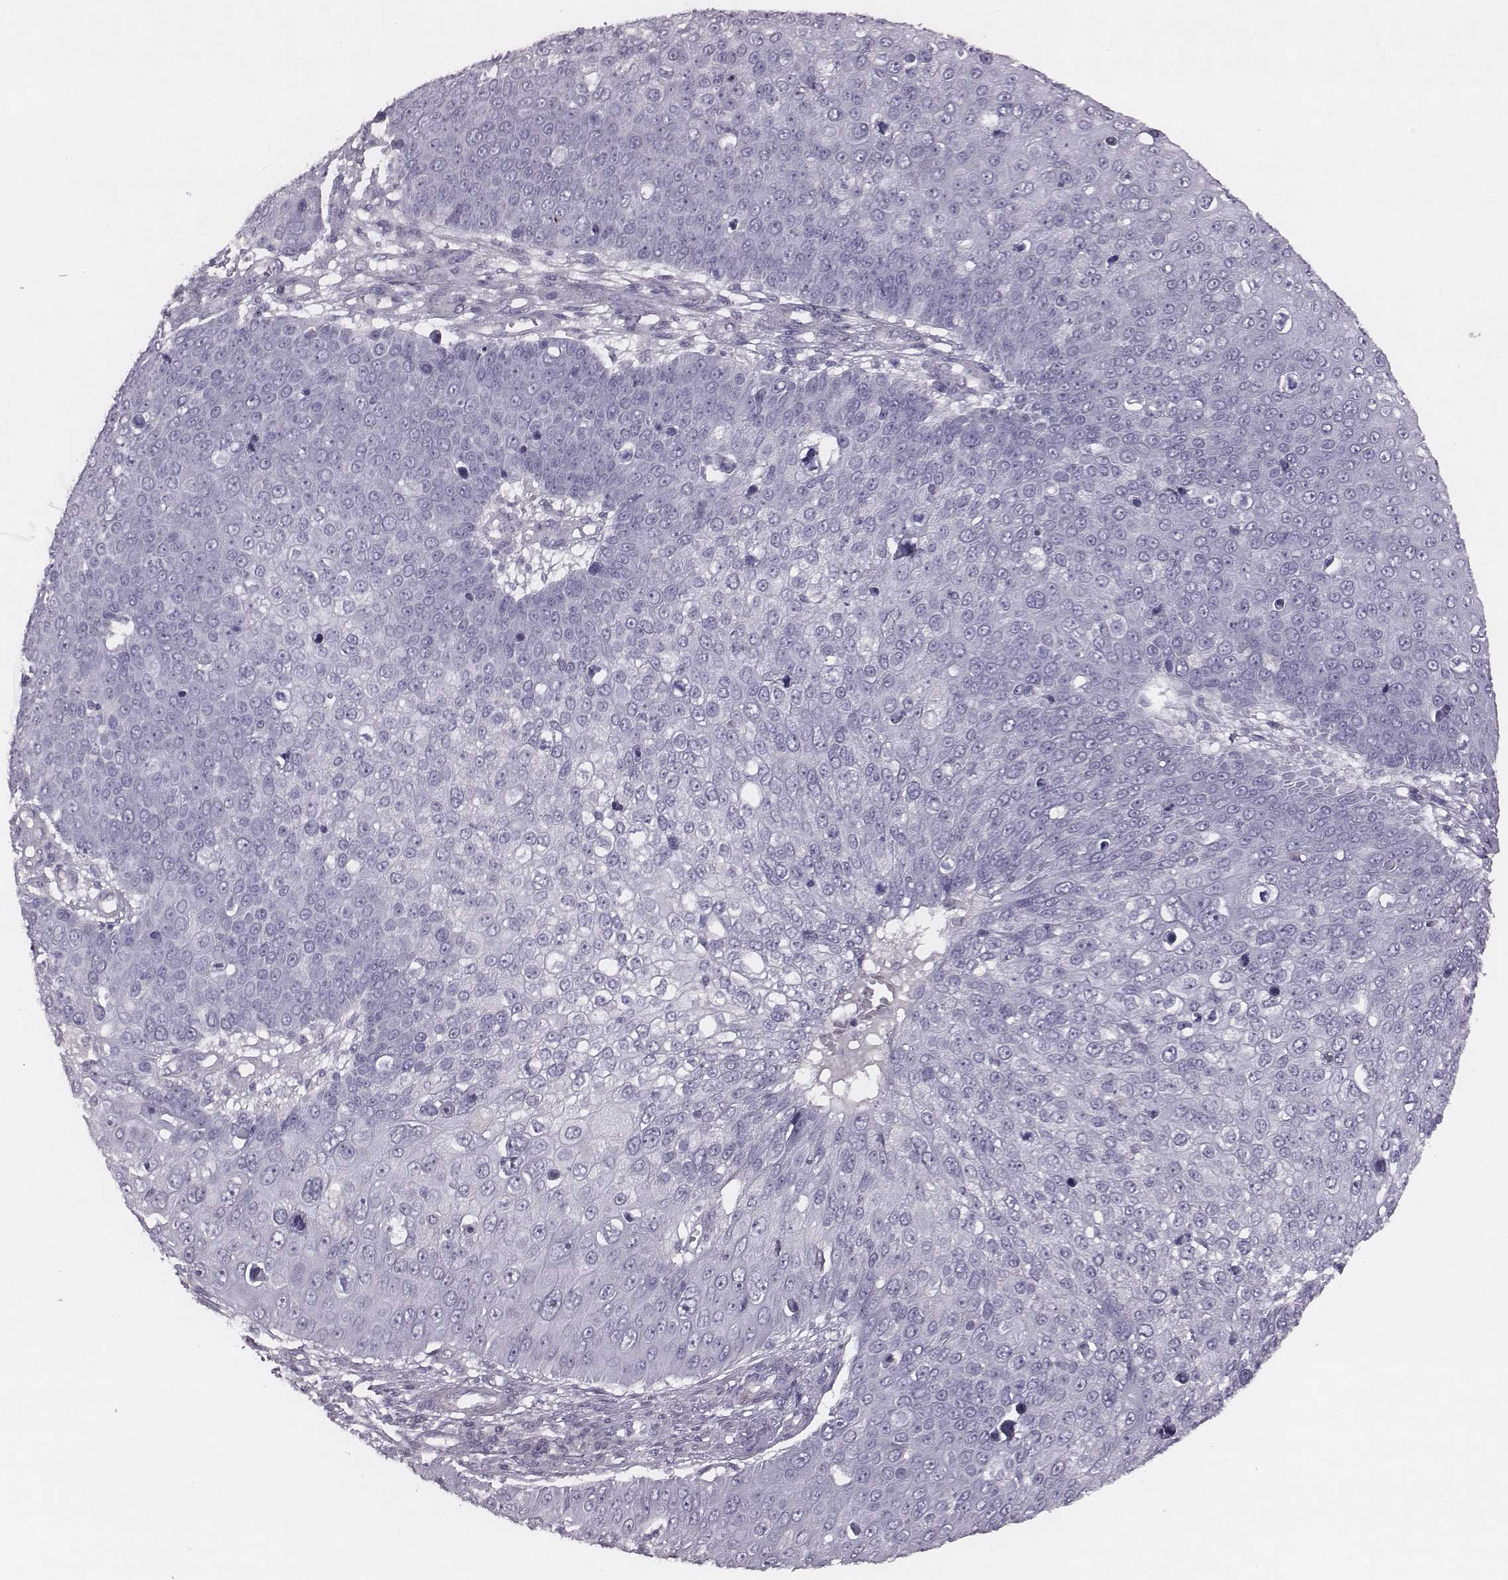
{"staining": {"intensity": "negative", "quantity": "none", "location": "none"}, "tissue": "skin cancer", "cell_type": "Tumor cells", "image_type": "cancer", "snomed": [{"axis": "morphology", "description": "Squamous cell carcinoma, NOS"}, {"axis": "topography", "description": "Skin"}], "caption": "Tumor cells show no significant positivity in skin squamous cell carcinoma.", "gene": "PDE8B", "patient": {"sex": "male", "age": 71}}